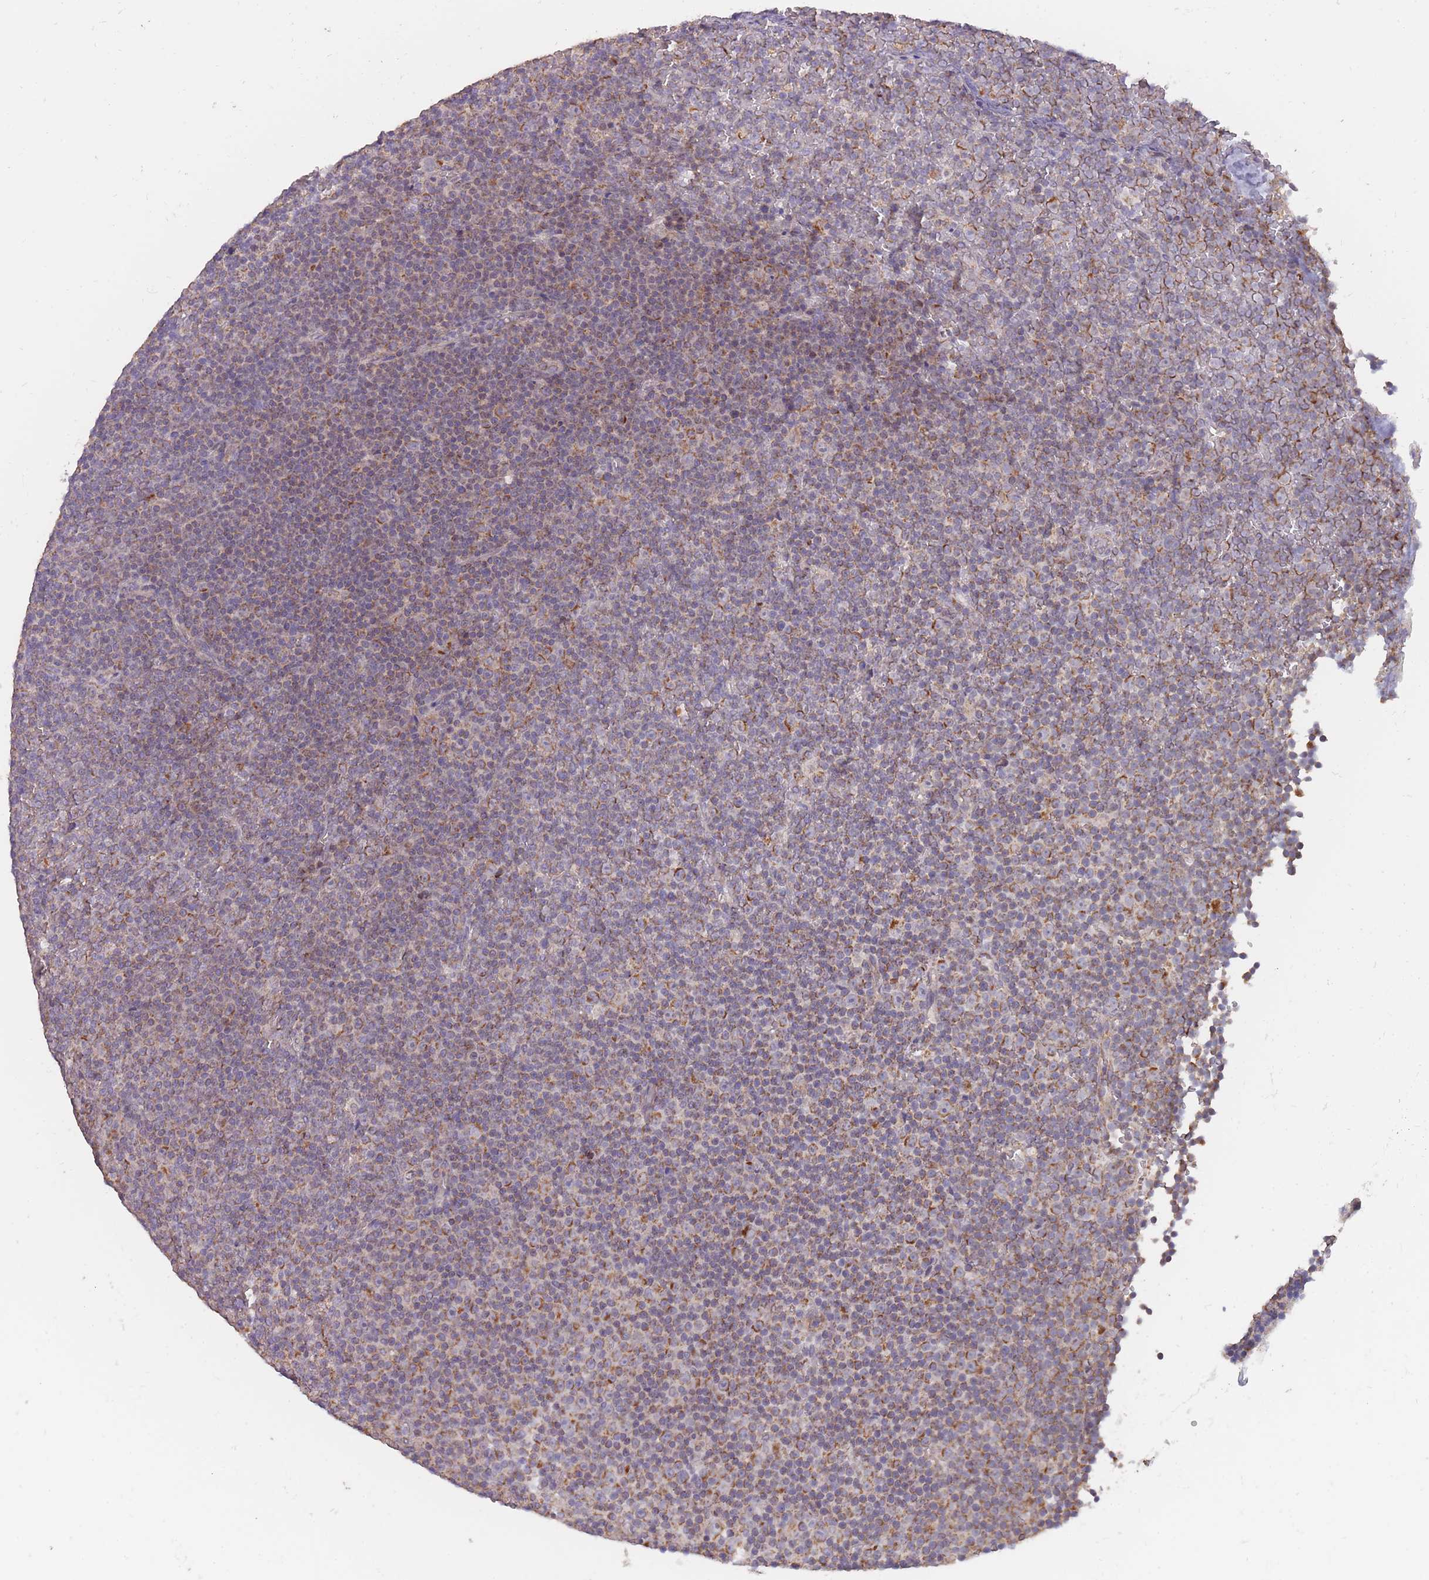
{"staining": {"intensity": "moderate", "quantity": "25%-75%", "location": "cytoplasmic/membranous"}, "tissue": "lymphoma", "cell_type": "Tumor cells", "image_type": "cancer", "snomed": [{"axis": "morphology", "description": "Malignant lymphoma, non-Hodgkin's type, Low grade"}, {"axis": "topography", "description": "Lymph node"}], "caption": "Human lymphoma stained with a protein marker shows moderate staining in tumor cells.", "gene": "MRPS18C", "patient": {"sex": "female", "age": 67}}